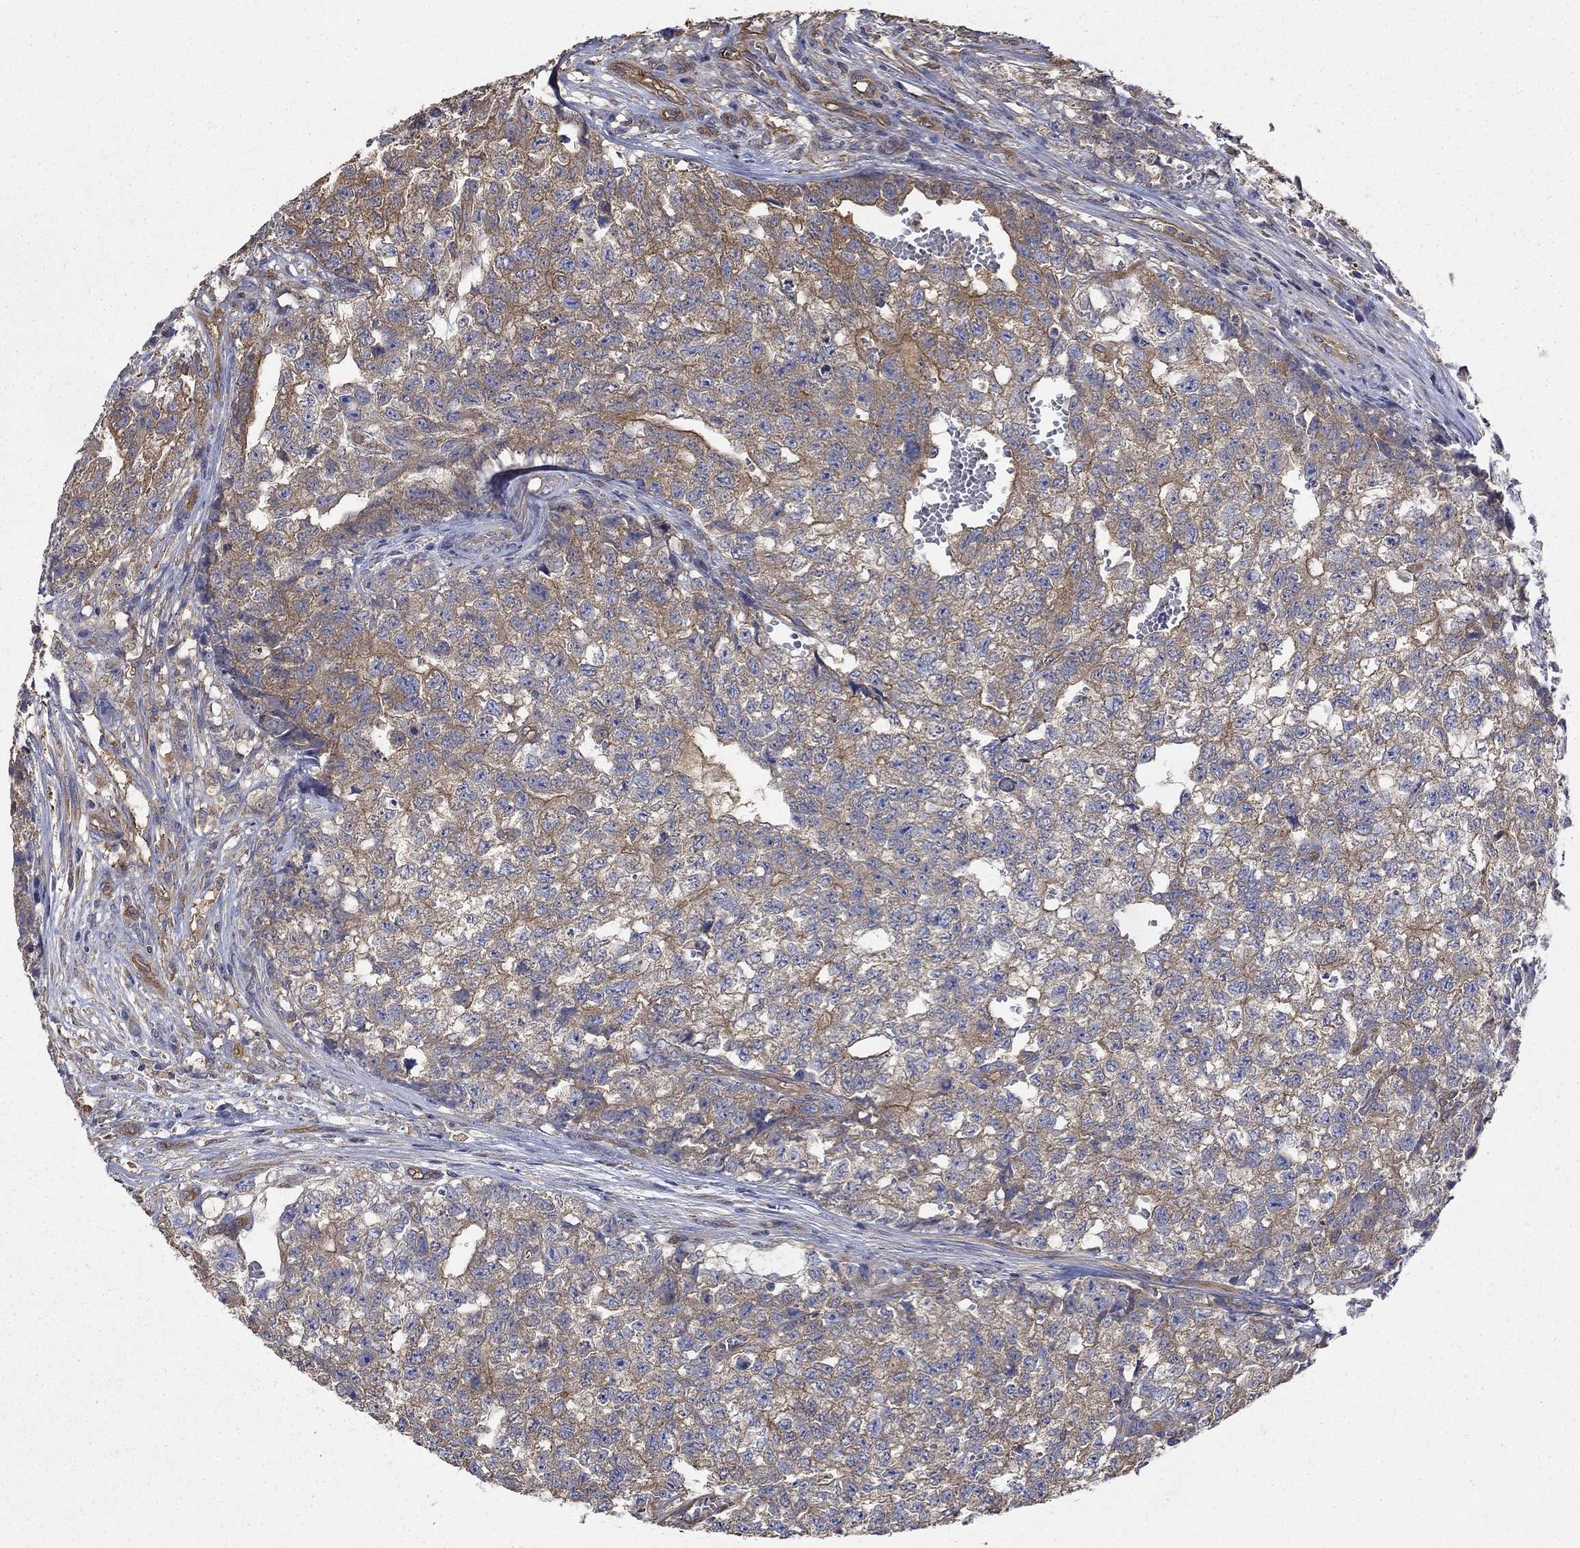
{"staining": {"intensity": "moderate", "quantity": "25%-75%", "location": "cytoplasmic/membranous"}, "tissue": "testis cancer", "cell_type": "Tumor cells", "image_type": "cancer", "snomed": [{"axis": "morphology", "description": "Seminoma, NOS"}, {"axis": "morphology", "description": "Carcinoma, Embryonal, NOS"}, {"axis": "topography", "description": "Testis"}], "caption": "Protein staining by immunohistochemistry (IHC) demonstrates moderate cytoplasmic/membranous expression in about 25%-75% of tumor cells in testis cancer. (Brightfield microscopy of DAB IHC at high magnification).", "gene": "DPYSL2", "patient": {"sex": "male", "age": 22}}